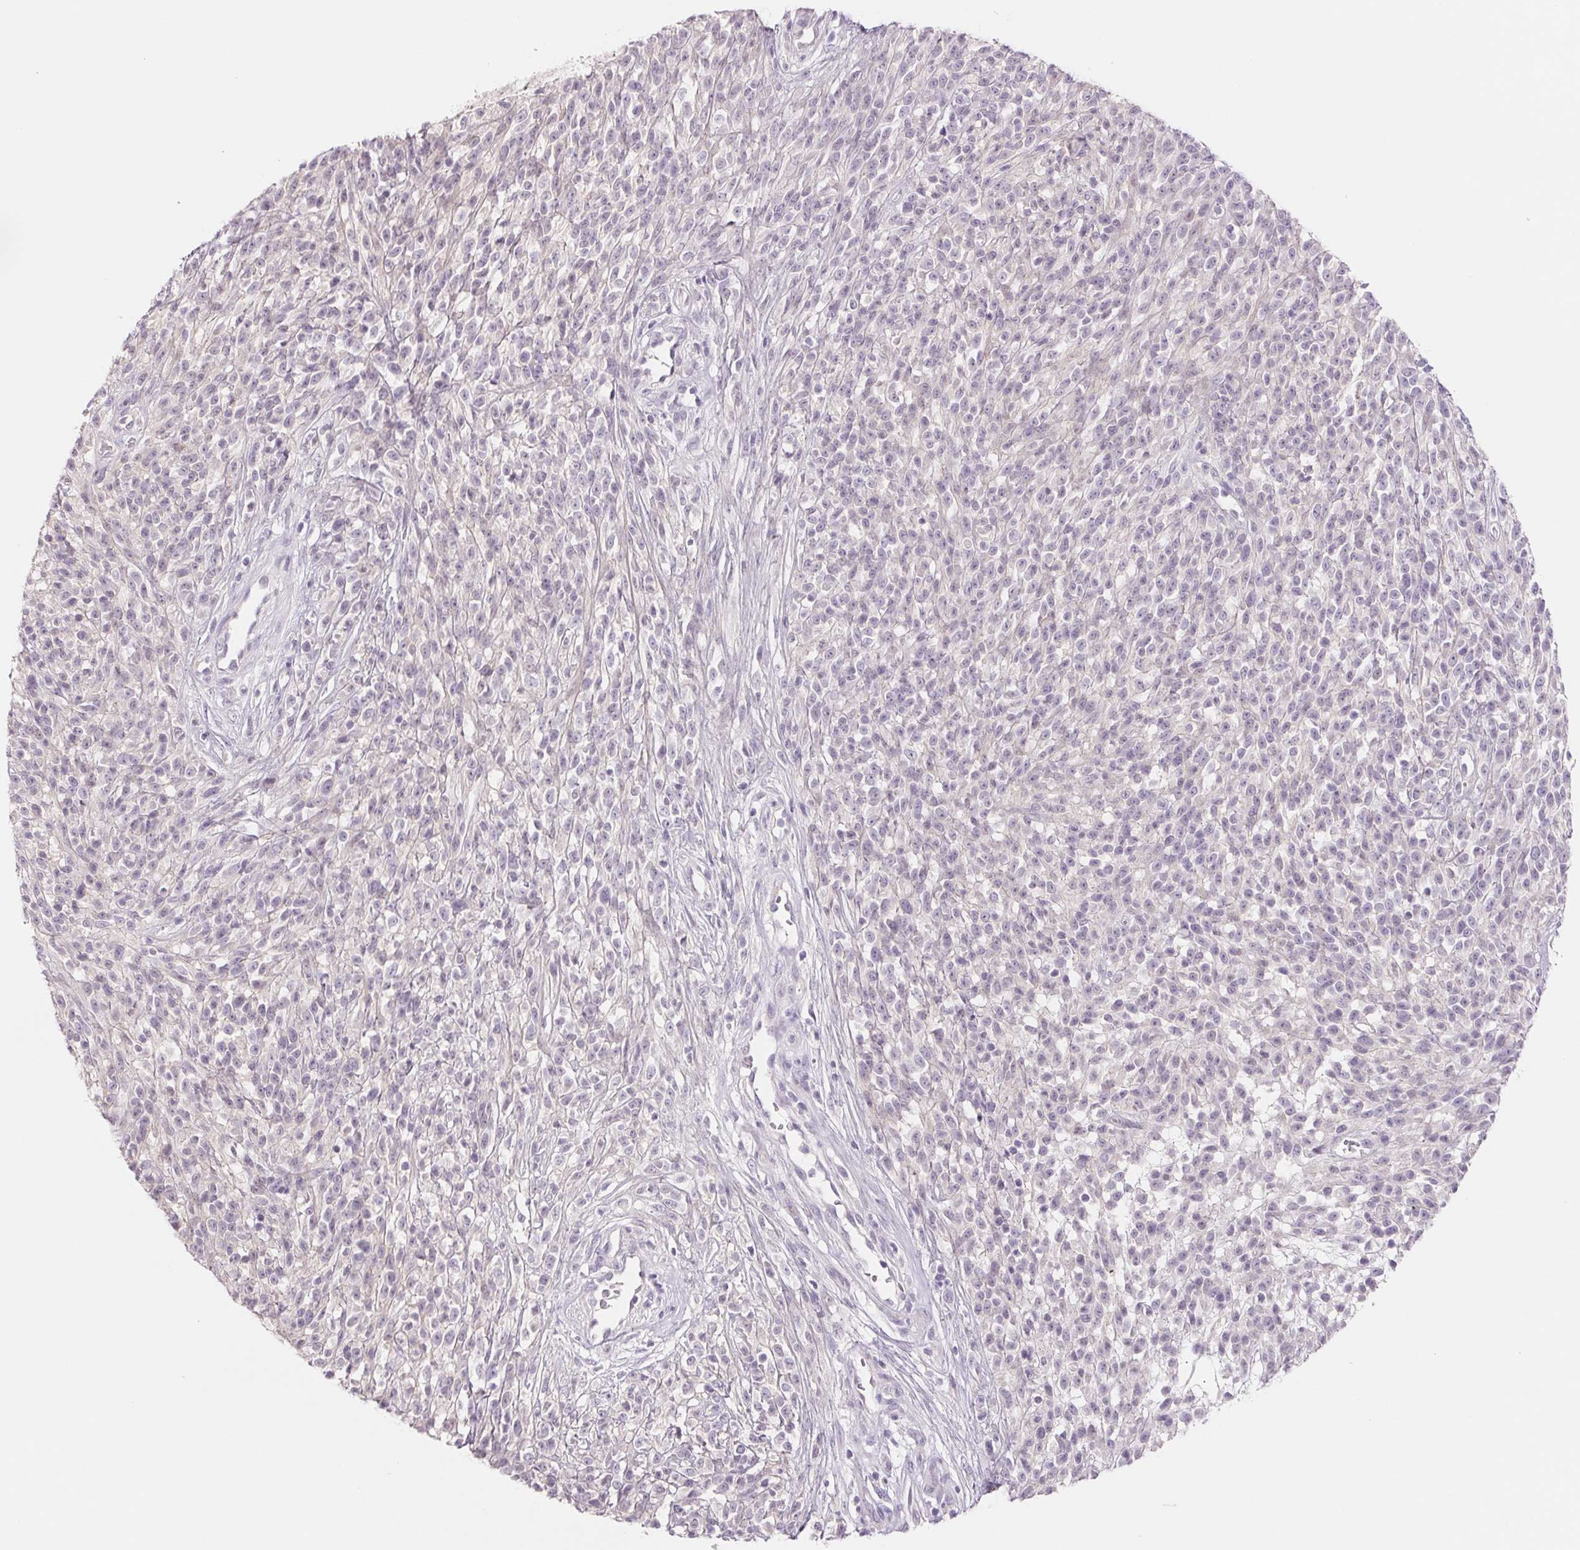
{"staining": {"intensity": "negative", "quantity": "none", "location": "none"}, "tissue": "melanoma", "cell_type": "Tumor cells", "image_type": "cancer", "snomed": [{"axis": "morphology", "description": "Malignant melanoma, NOS"}, {"axis": "topography", "description": "Skin"}, {"axis": "topography", "description": "Skin of trunk"}], "caption": "Malignant melanoma stained for a protein using immunohistochemistry (IHC) reveals no expression tumor cells.", "gene": "CCDC168", "patient": {"sex": "male", "age": 74}}